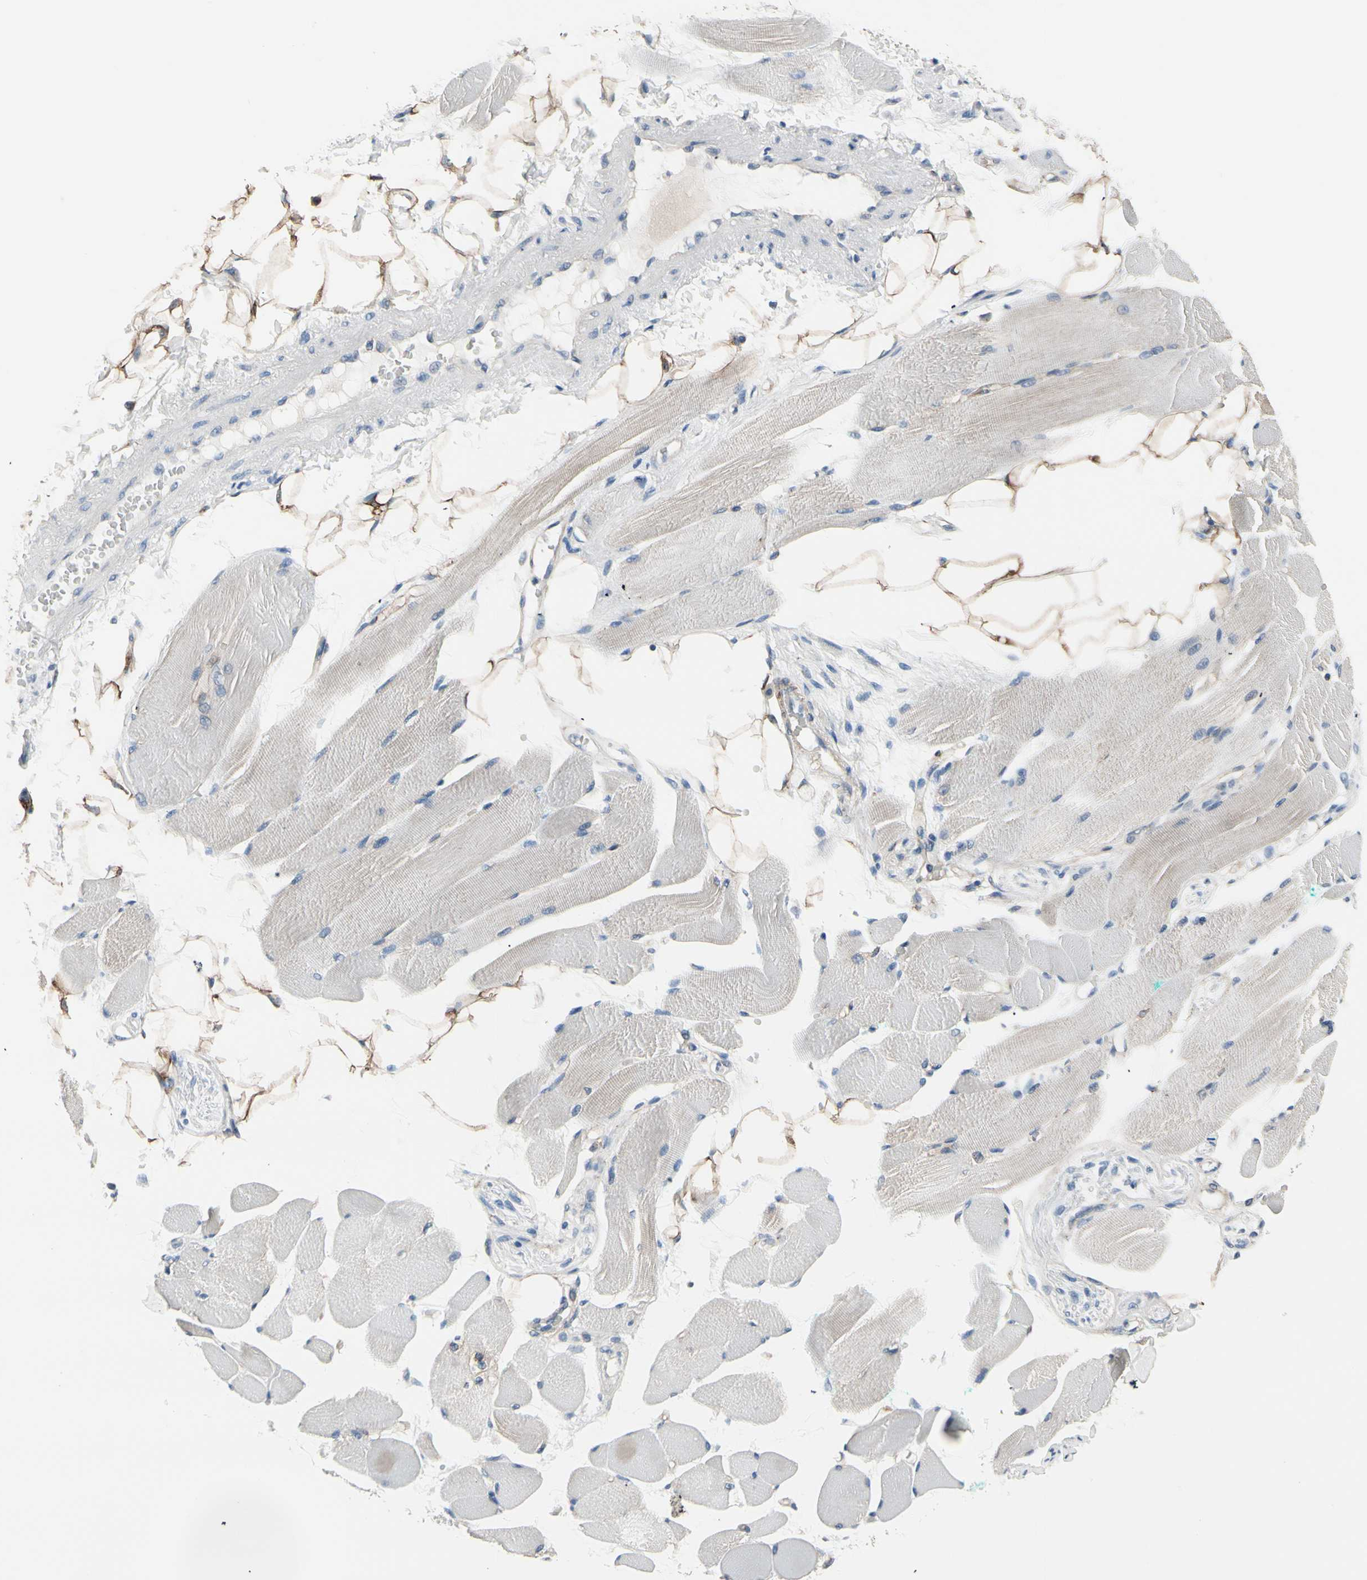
{"staining": {"intensity": "negative", "quantity": "none", "location": "none"}, "tissue": "skeletal muscle", "cell_type": "Myocytes", "image_type": "normal", "snomed": [{"axis": "morphology", "description": "Normal tissue, NOS"}, {"axis": "topography", "description": "Skeletal muscle"}, {"axis": "topography", "description": "Peripheral nerve tissue"}], "caption": "Histopathology image shows no protein staining in myocytes of normal skeletal muscle.", "gene": "PRKAR2B", "patient": {"sex": "female", "age": 84}}